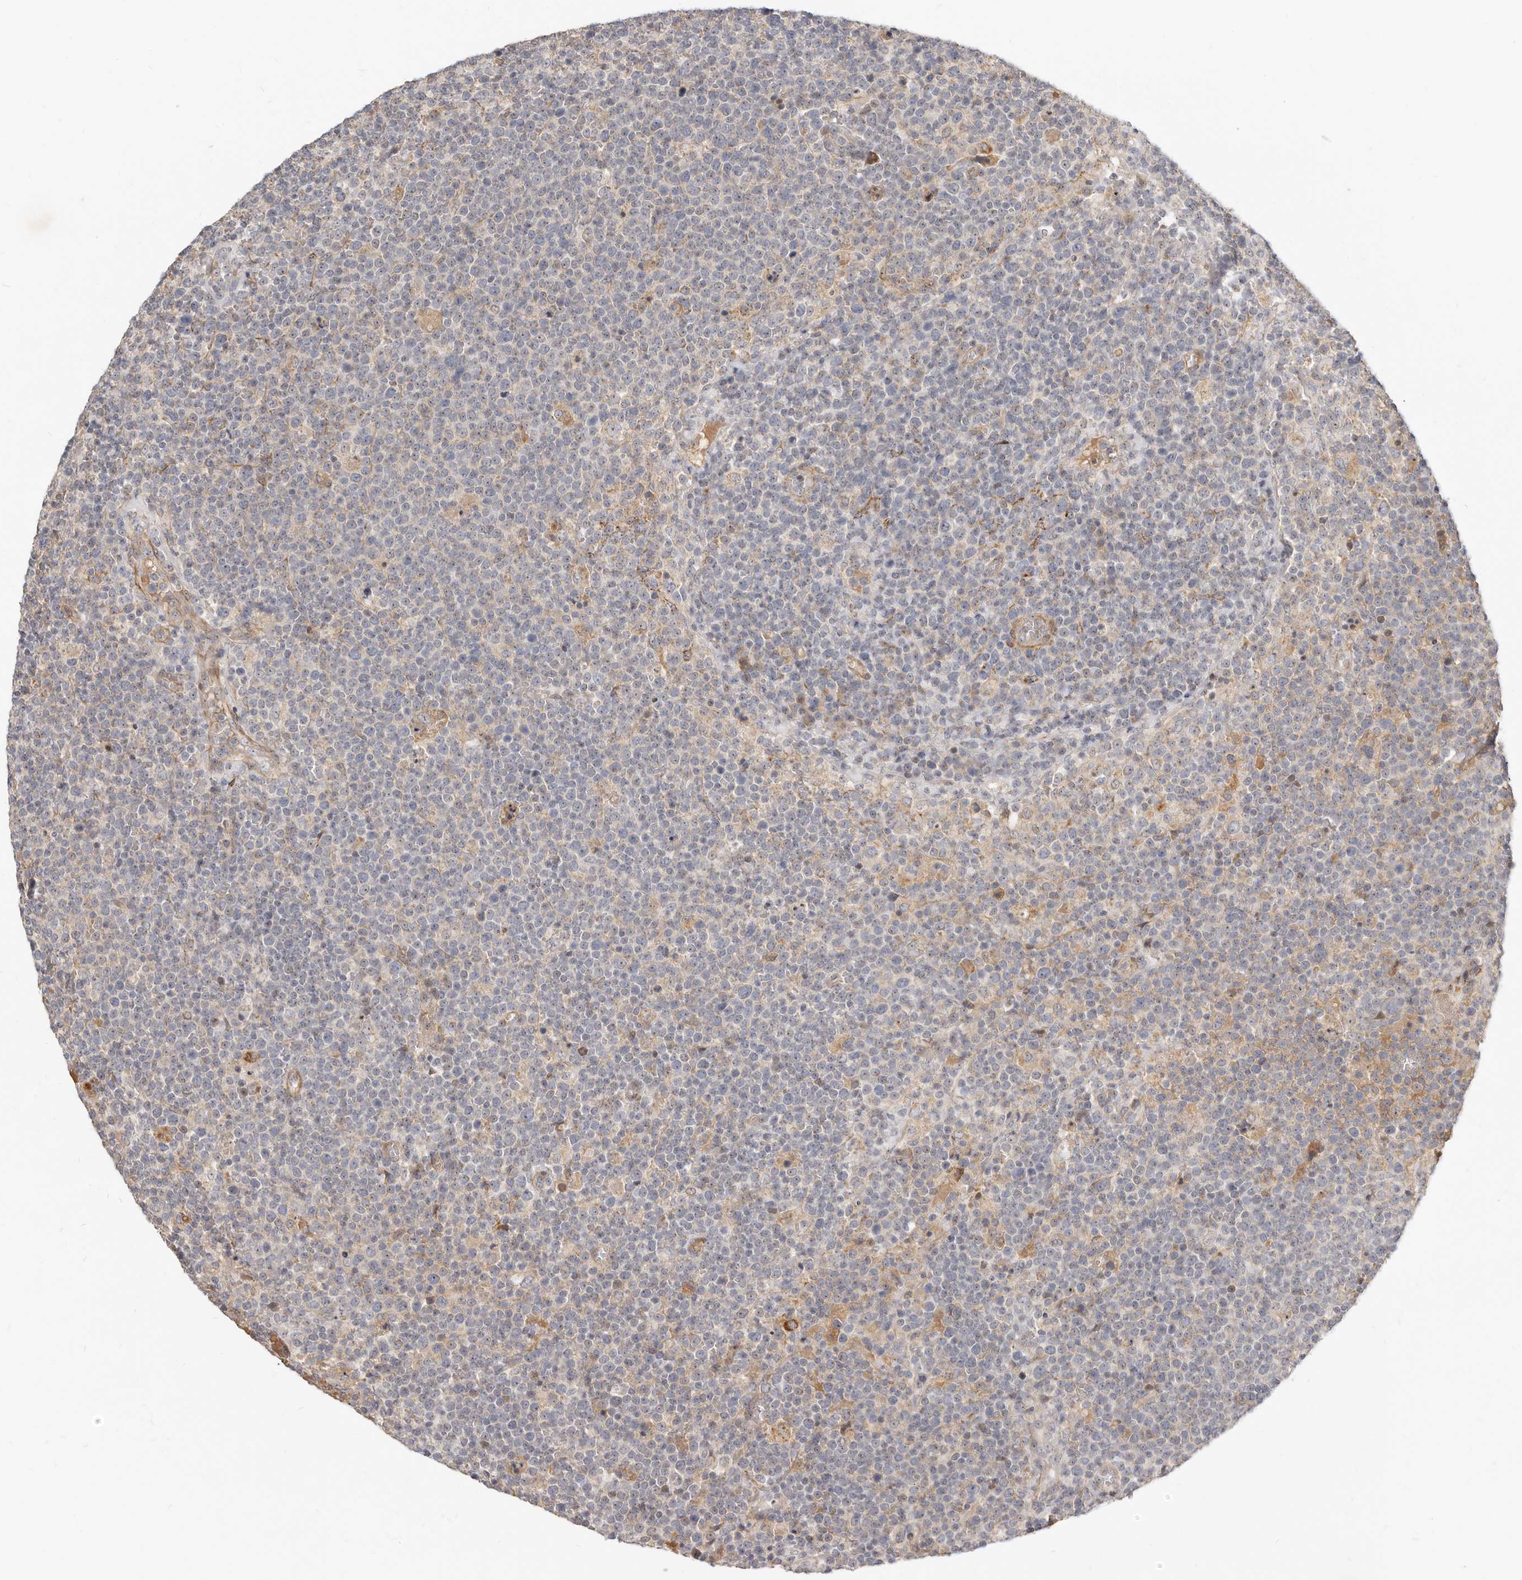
{"staining": {"intensity": "negative", "quantity": "none", "location": "none"}, "tissue": "lymphoma", "cell_type": "Tumor cells", "image_type": "cancer", "snomed": [{"axis": "morphology", "description": "Malignant lymphoma, non-Hodgkin's type, High grade"}, {"axis": "topography", "description": "Lymph node"}], "caption": "There is no significant expression in tumor cells of lymphoma.", "gene": "MICALL2", "patient": {"sex": "male", "age": 61}}